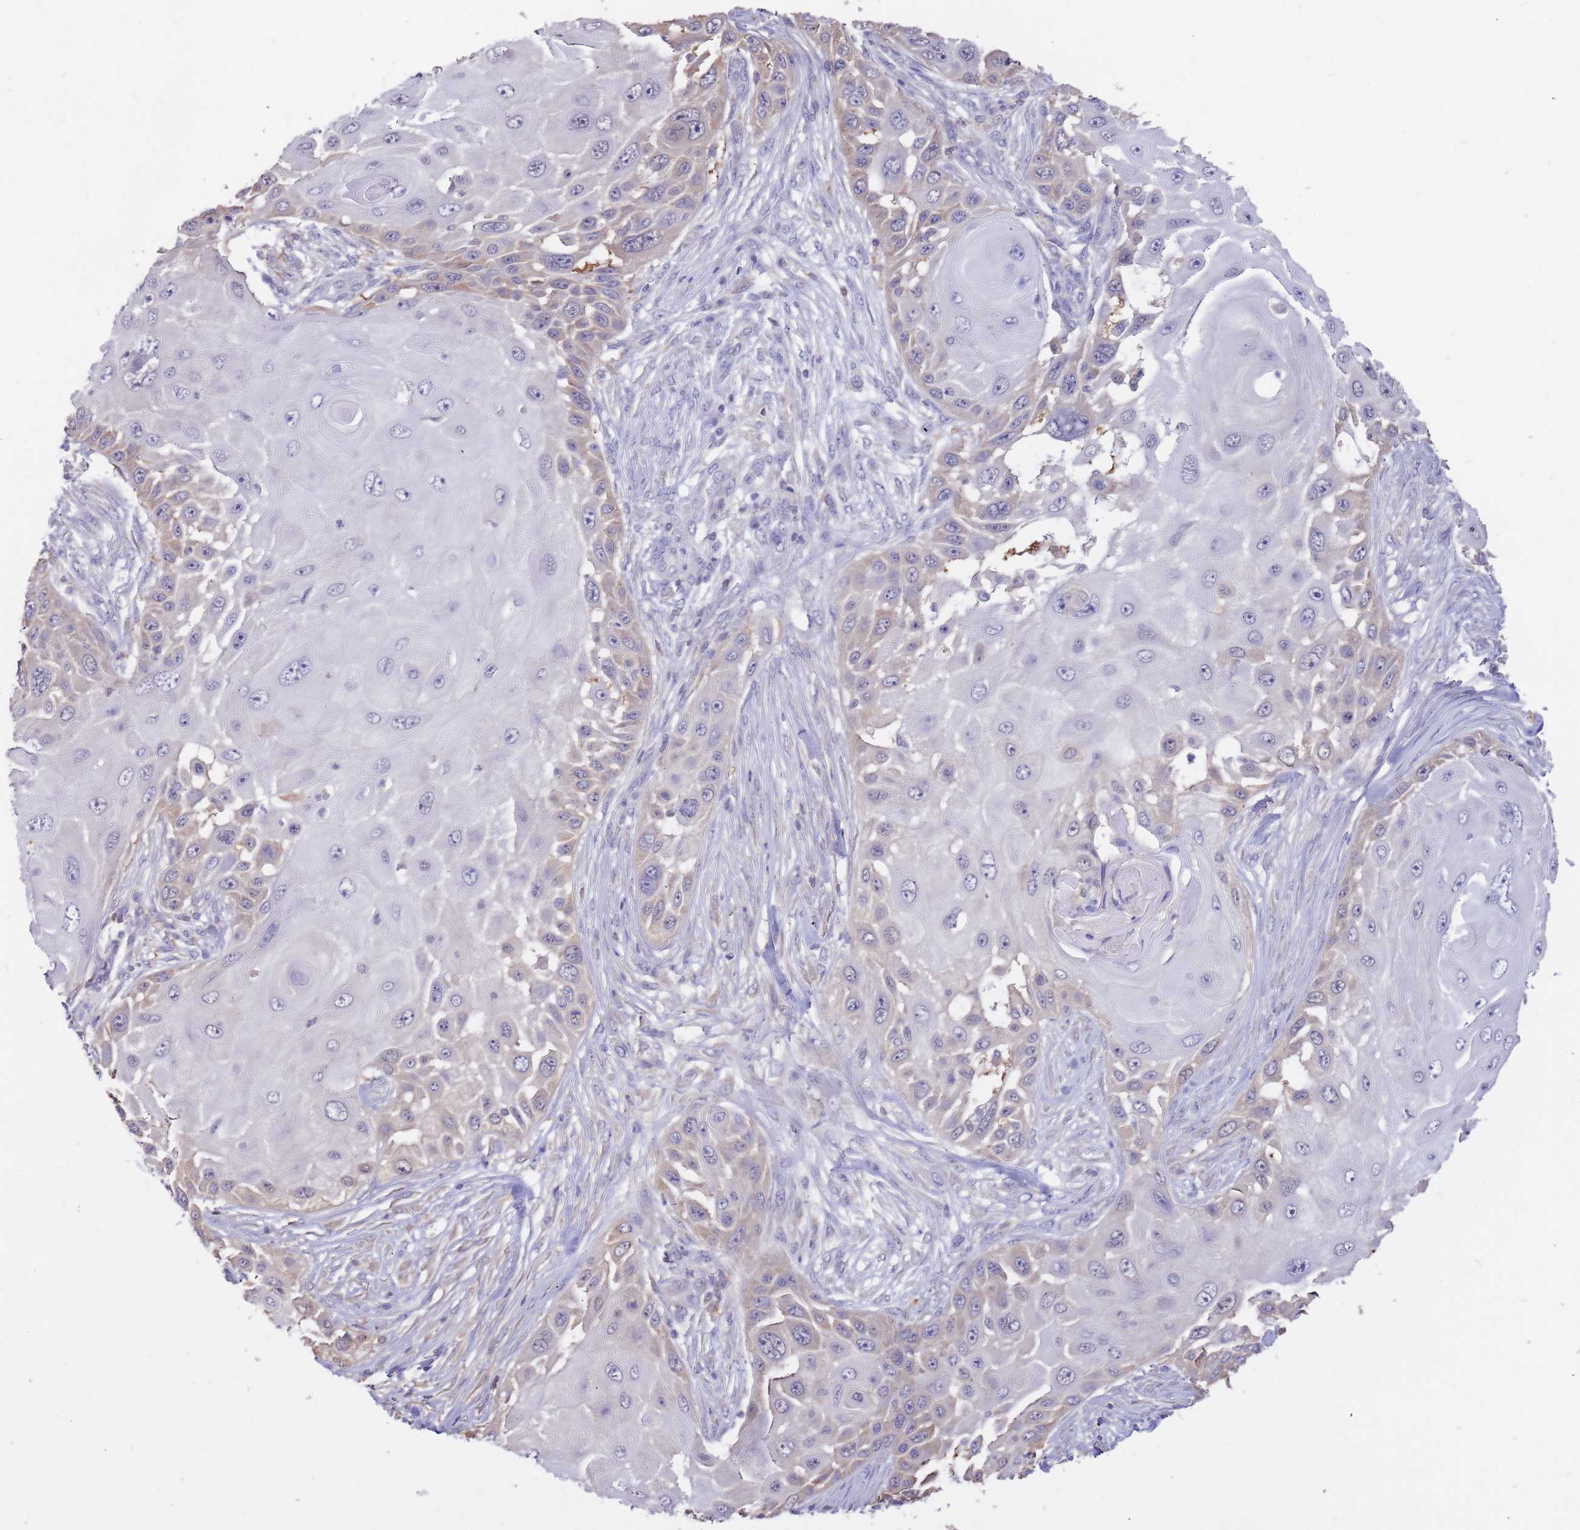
{"staining": {"intensity": "weak", "quantity": "<25%", "location": "cytoplasmic/membranous"}, "tissue": "skin cancer", "cell_type": "Tumor cells", "image_type": "cancer", "snomed": [{"axis": "morphology", "description": "Squamous cell carcinoma, NOS"}, {"axis": "topography", "description": "Skin"}], "caption": "Immunohistochemistry micrograph of neoplastic tissue: squamous cell carcinoma (skin) stained with DAB (3,3'-diaminobenzidine) reveals no significant protein positivity in tumor cells.", "gene": "AP5S1", "patient": {"sex": "female", "age": 44}}